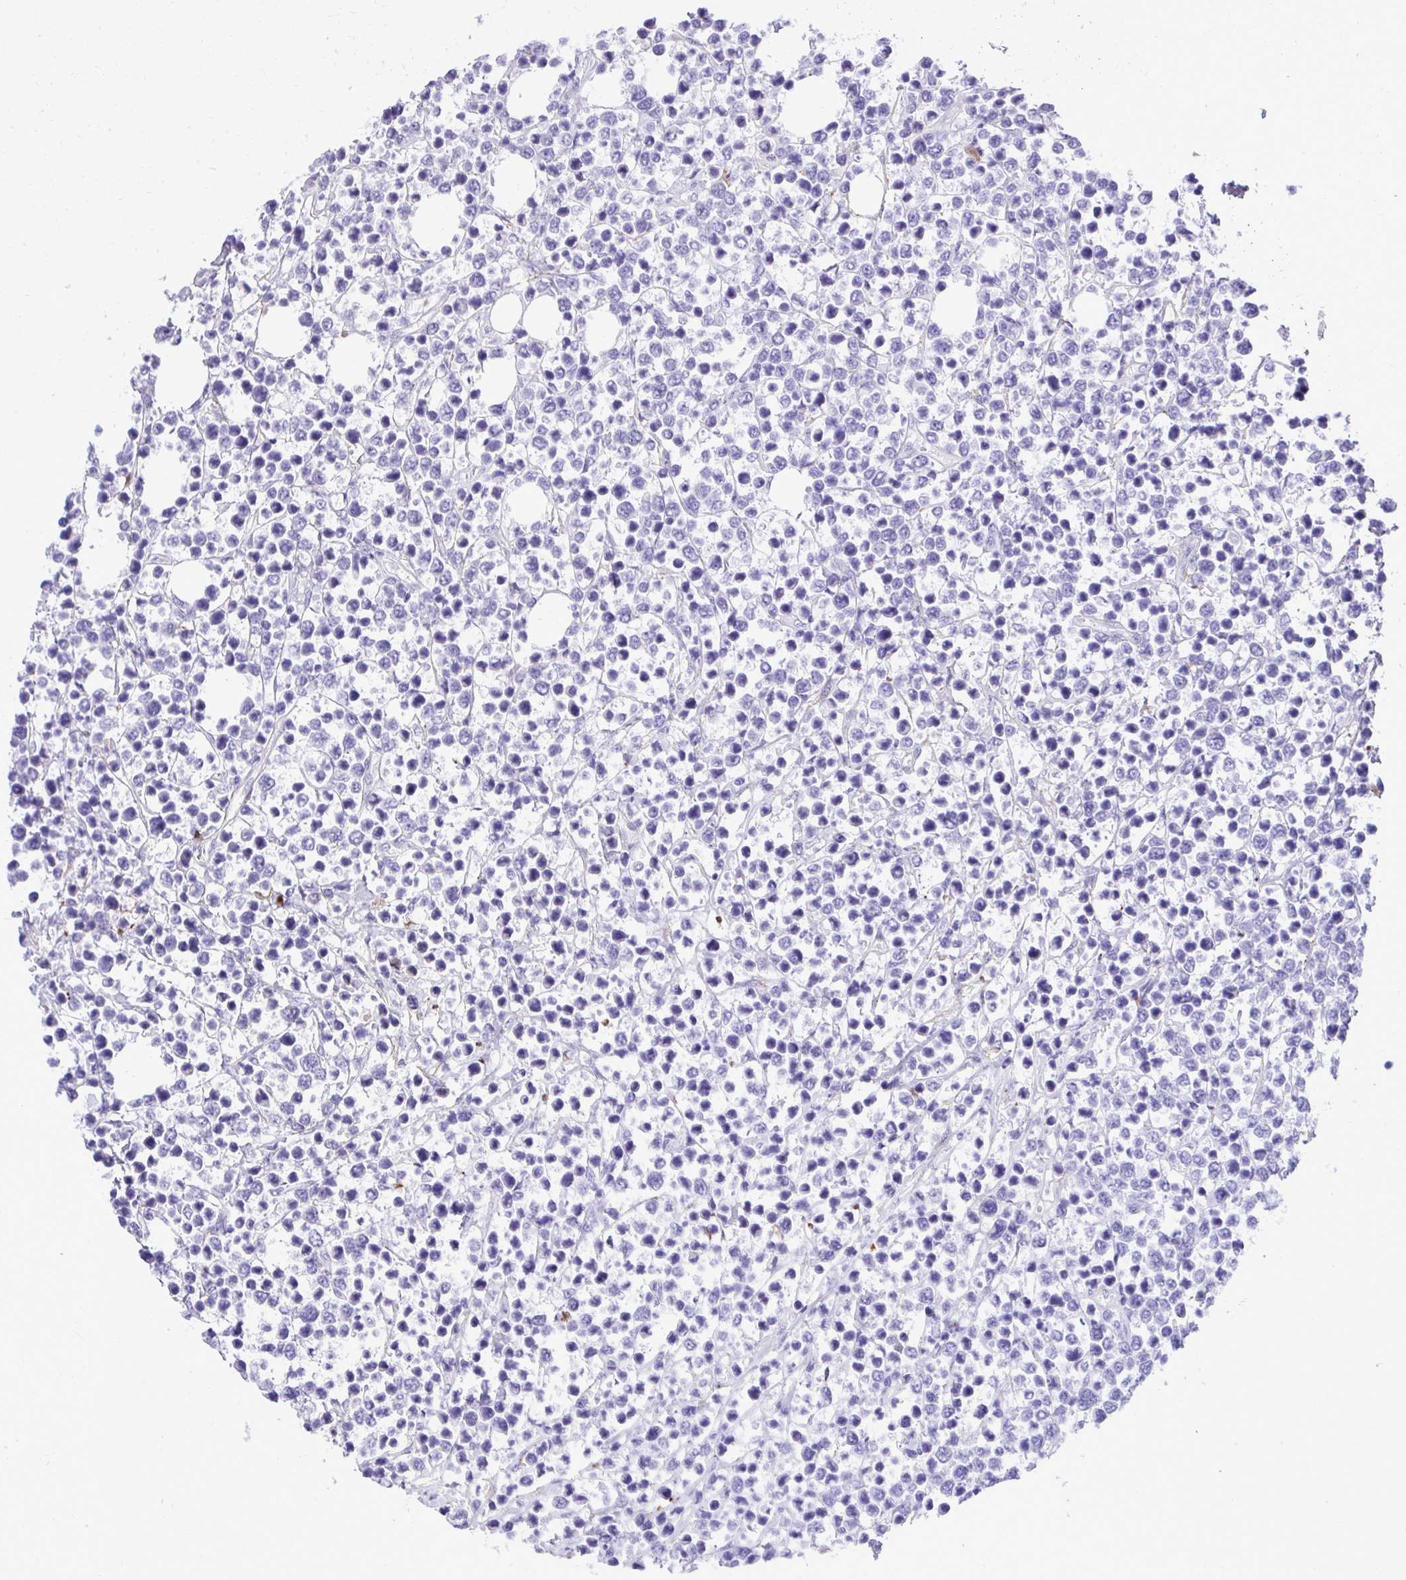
{"staining": {"intensity": "negative", "quantity": "none", "location": "none"}, "tissue": "lymphoma", "cell_type": "Tumor cells", "image_type": "cancer", "snomed": [{"axis": "morphology", "description": "Malignant lymphoma, non-Hodgkin's type, Low grade"}, {"axis": "topography", "description": "Lymph node"}], "caption": "IHC micrograph of neoplastic tissue: human lymphoma stained with DAB reveals no significant protein positivity in tumor cells. (DAB (3,3'-diaminobenzidine) IHC visualized using brightfield microscopy, high magnification).", "gene": "HRG", "patient": {"sex": "male", "age": 60}}